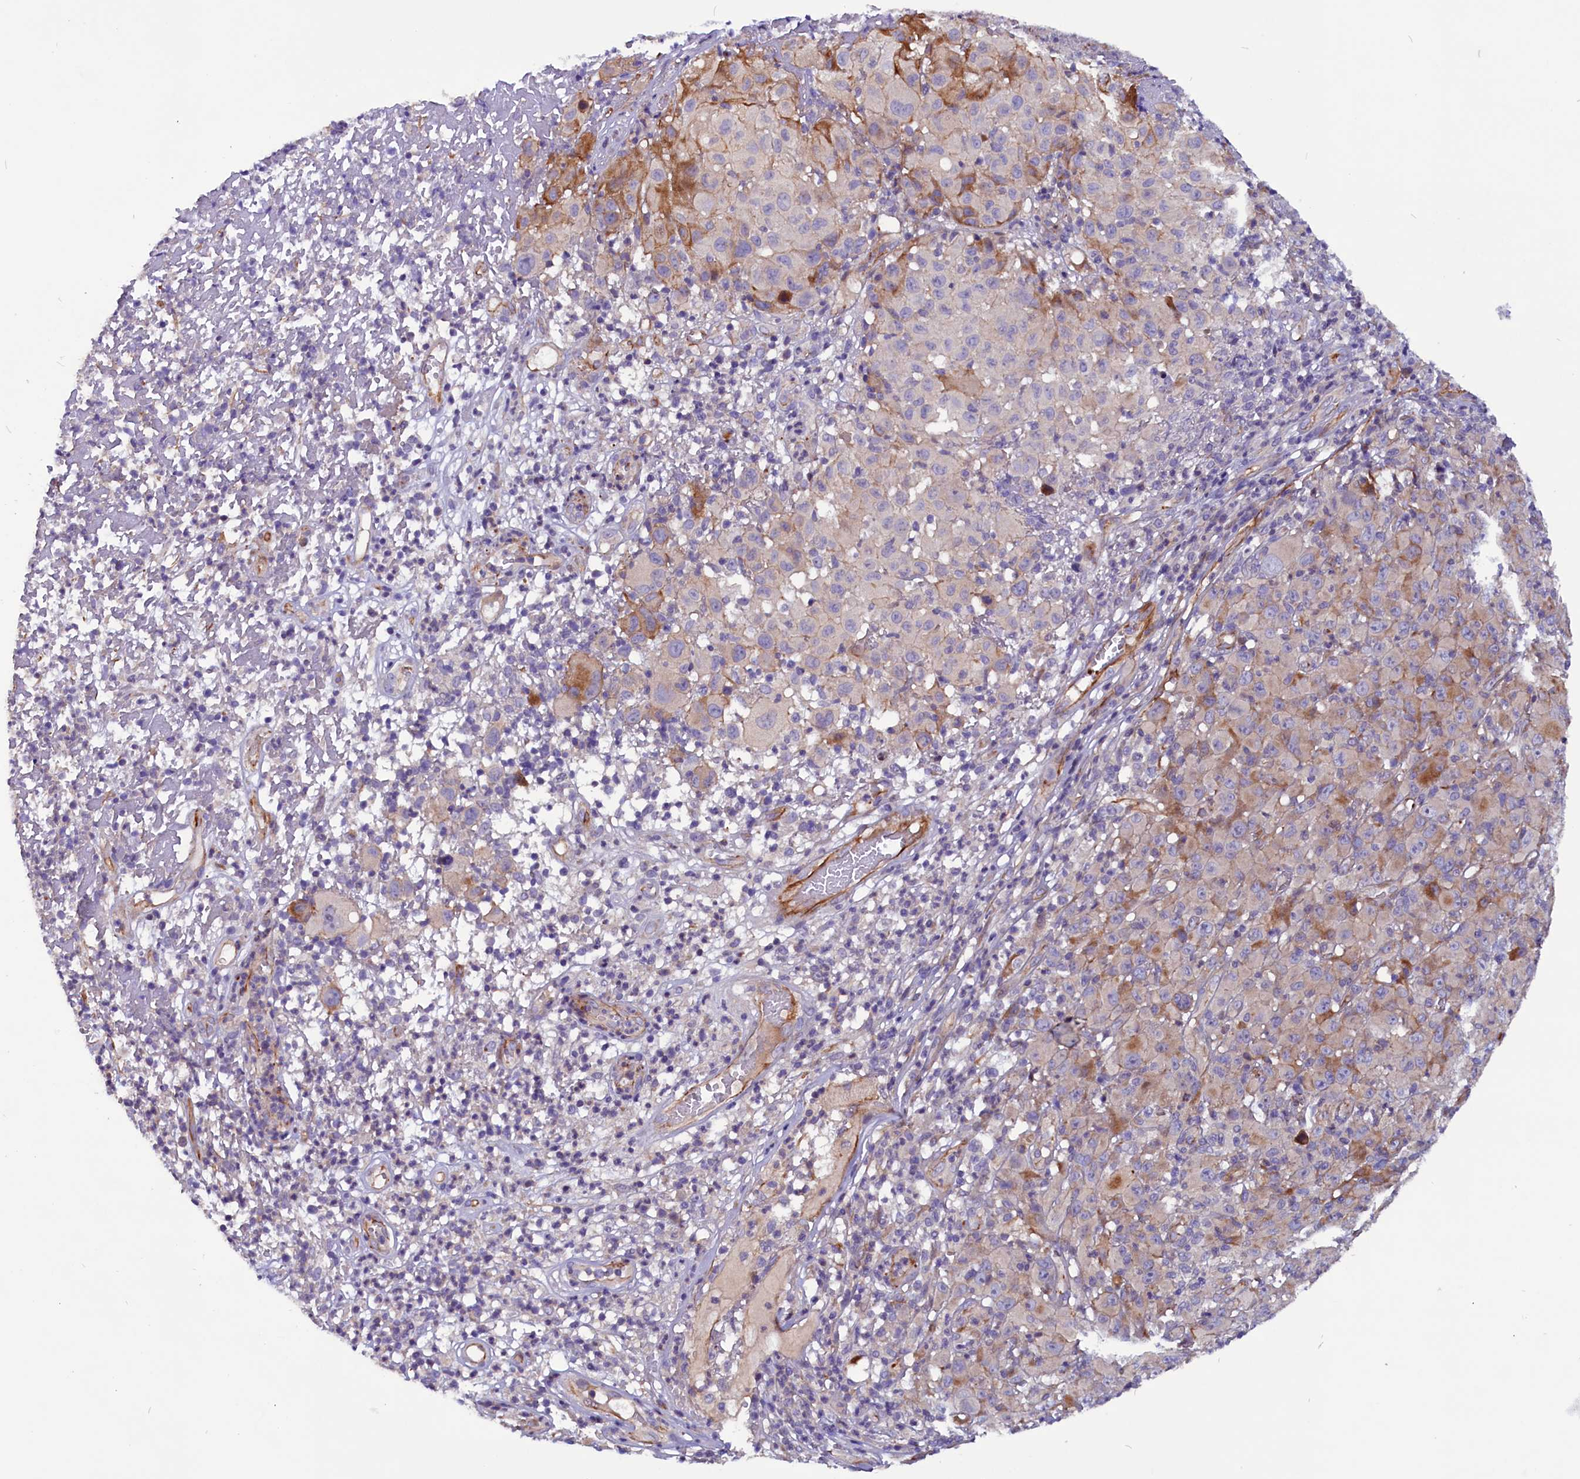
{"staining": {"intensity": "moderate", "quantity": "<25%", "location": "cytoplasmic/membranous"}, "tissue": "melanoma", "cell_type": "Tumor cells", "image_type": "cancer", "snomed": [{"axis": "morphology", "description": "Malignant melanoma, NOS"}, {"axis": "topography", "description": "Skin"}], "caption": "The image exhibits a brown stain indicating the presence of a protein in the cytoplasmic/membranous of tumor cells in melanoma.", "gene": "ZNF749", "patient": {"sex": "male", "age": 73}}